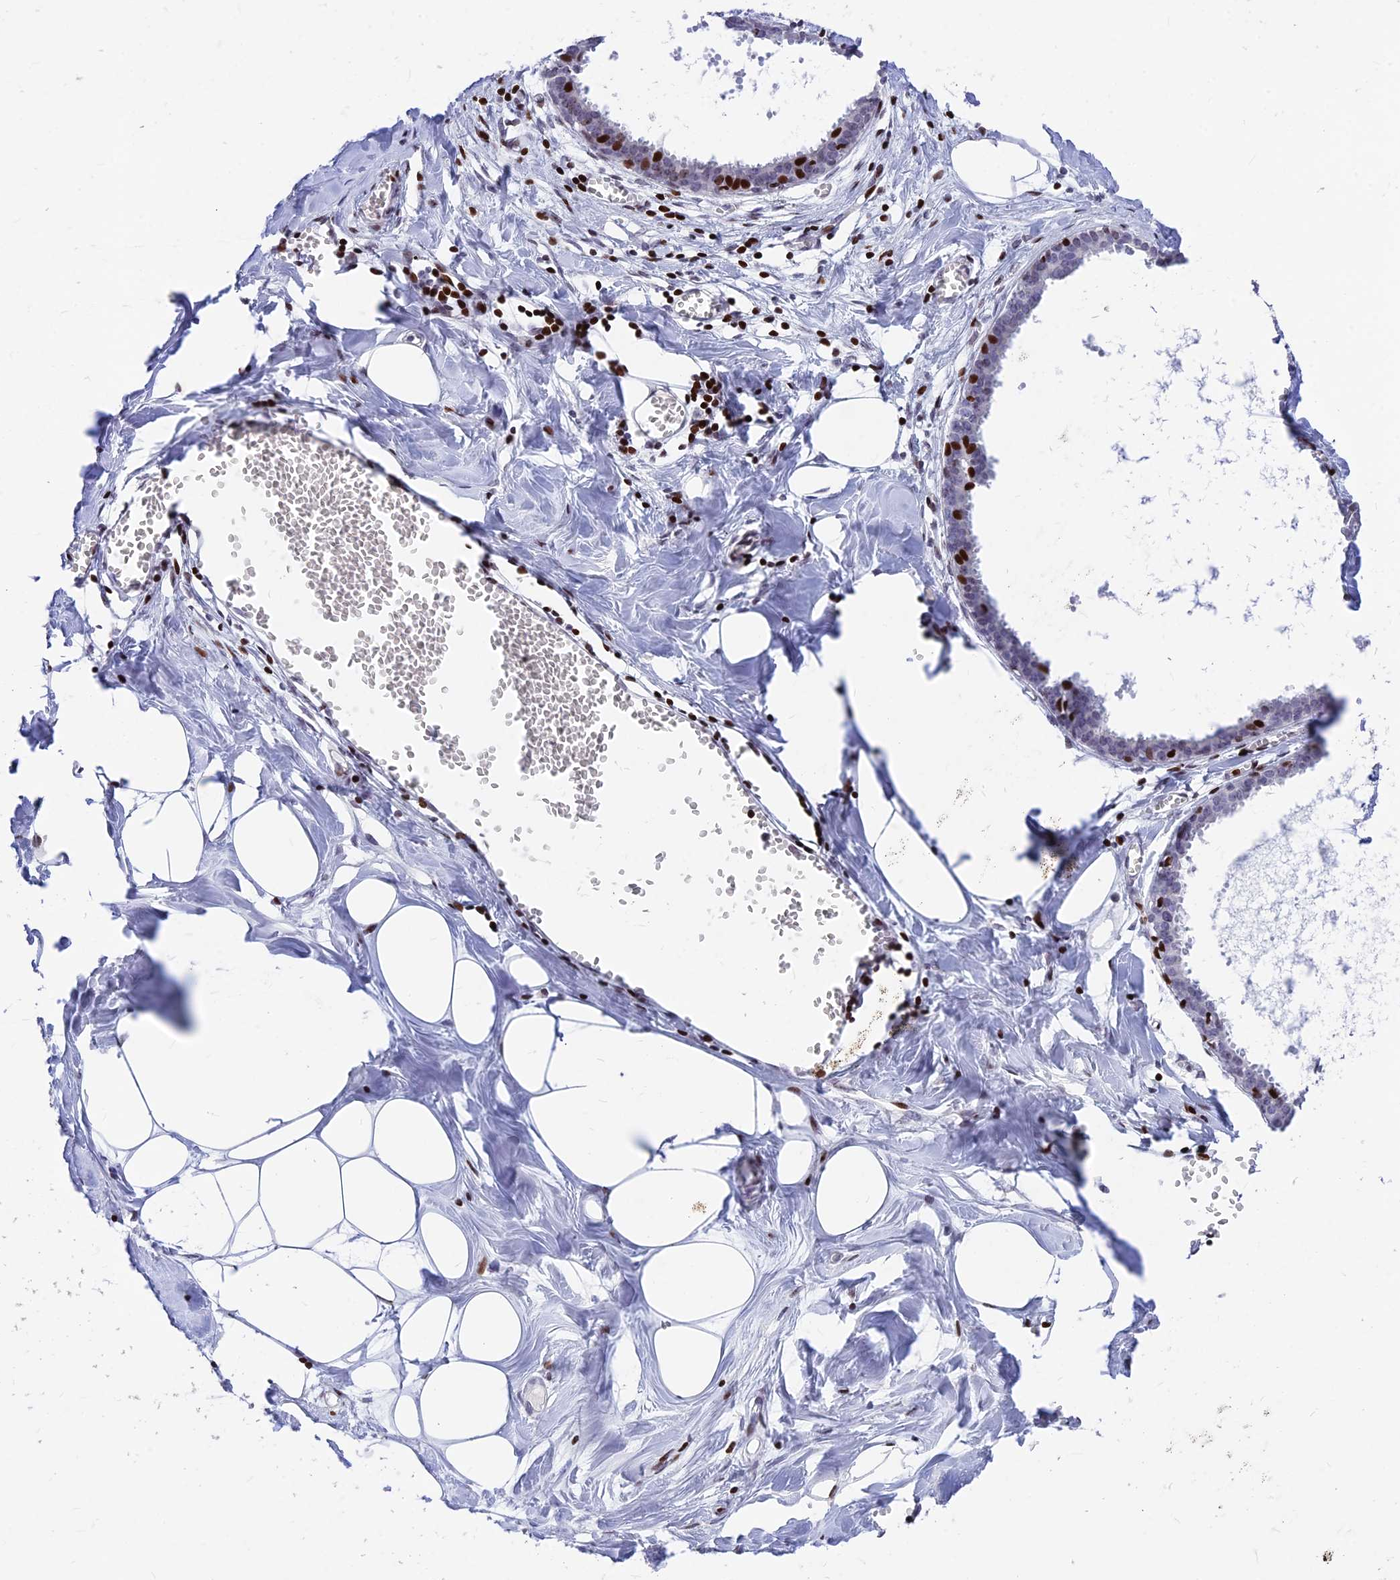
{"staining": {"intensity": "negative", "quantity": "none", "location": "none"}, "tissue": "breast", "cell_type": "Adipocytes", "image_type": "normal", "snomed": [{"axis": "morphology", "description": "Normal tissue, NOS"}, {"axis": "topography", "description": "Breast"}], "caption": "Immunohistochemical staining of unremarkable breast reveals no significant staining in adipocytes. Brightfield microscopy of IHC stained with DAB (3,3'-diaminobenzidine) (brown) and hematoxylin (blue), captured at high magnification.", "gene": "PRPS1", "patient": {"sex": "female", "age": 27}}